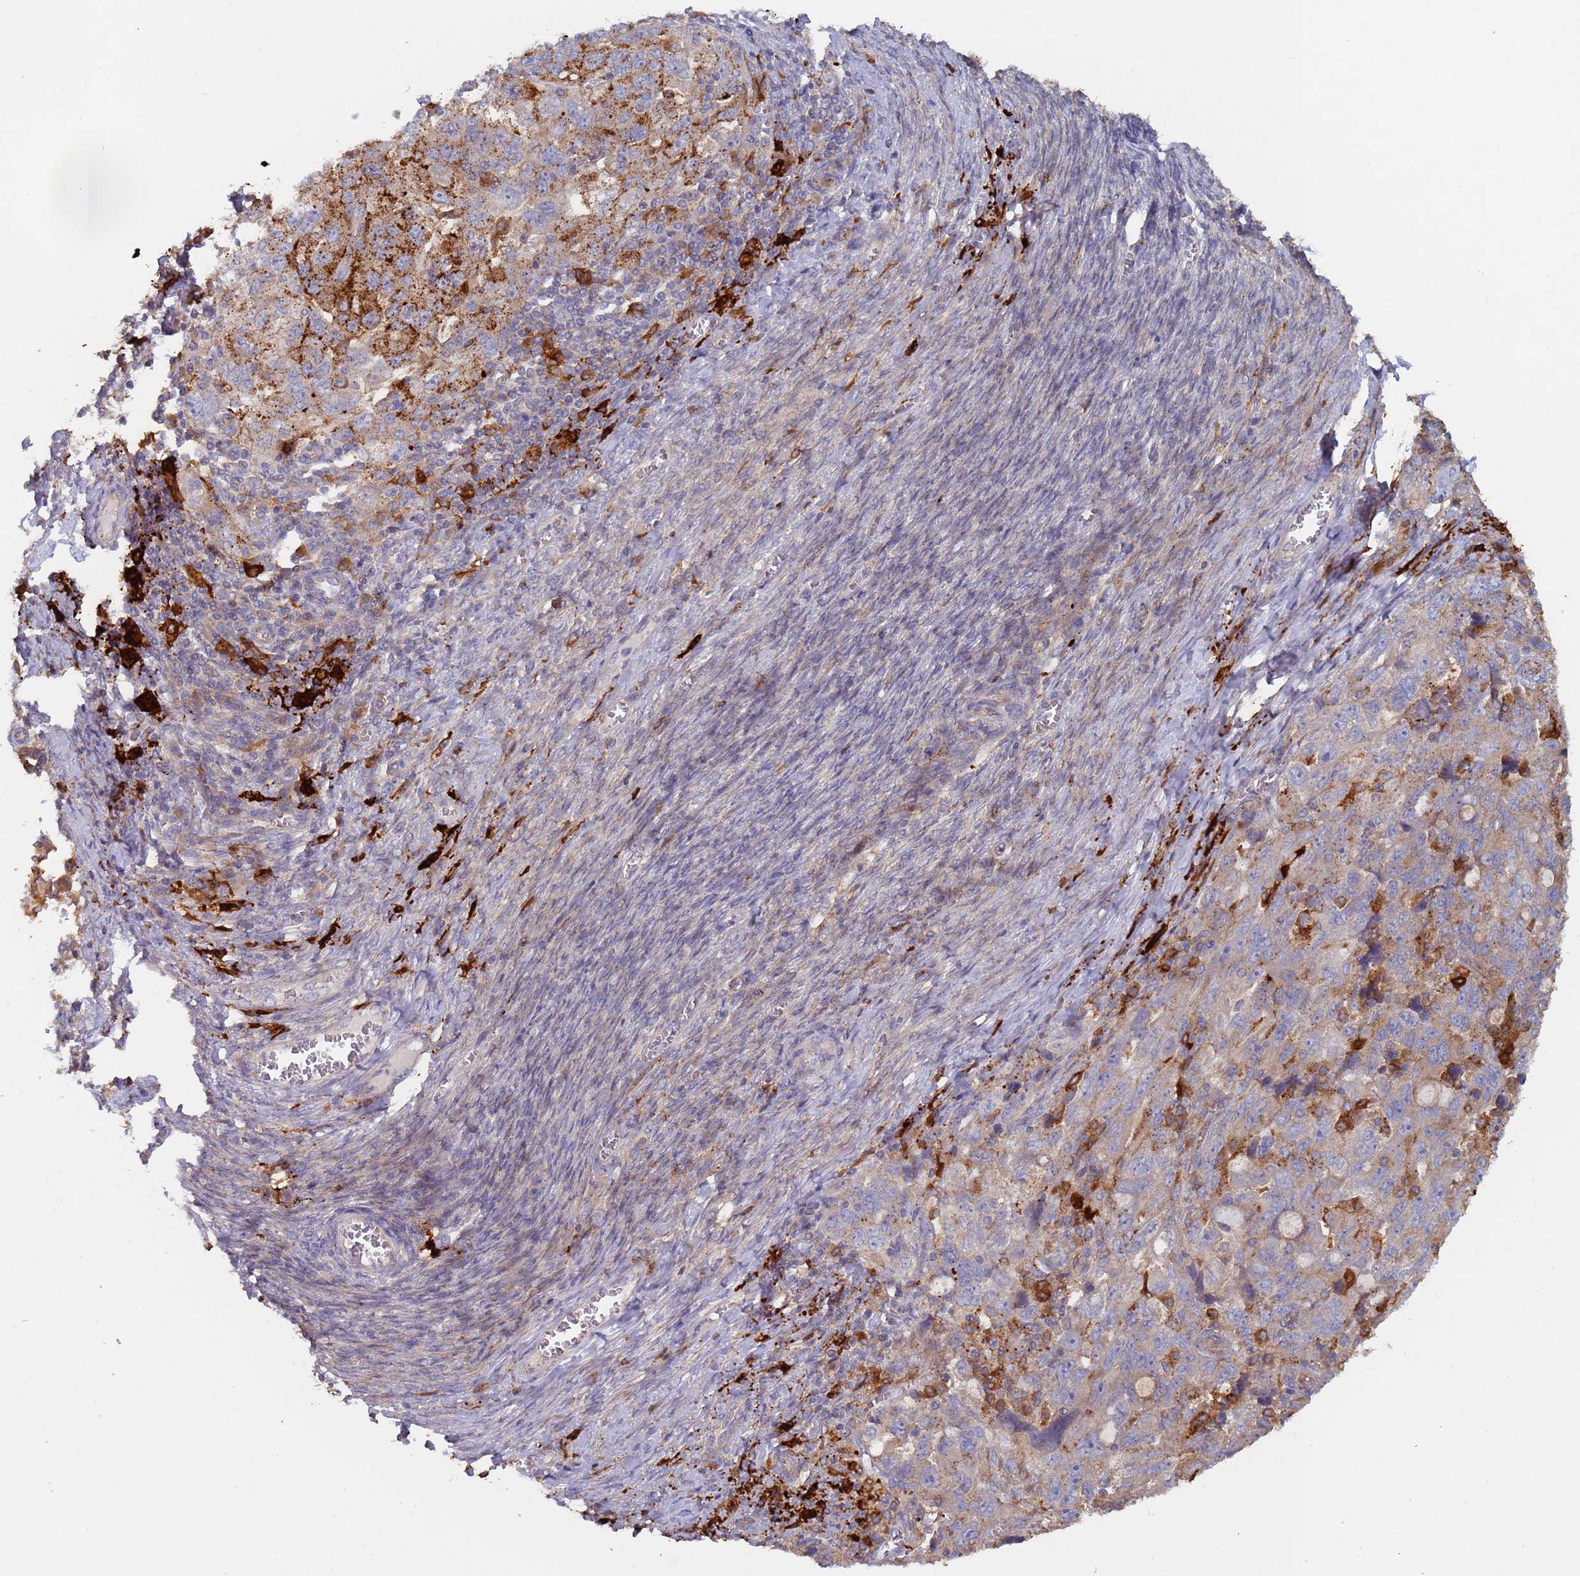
{"staining": {"intensity": "moderate", "quantity": "<25%", "location": "cytoplasmic/membranous"}, "tissue": "ovarian cancer", "cell_type": "Tumor cells", "image_type": "cancer", "snomed": [{"axis": "morphology", "description": "Carcinoma, NOS"}, {"axis": "morphology", "description": "Cystadenocarcinoma, serous, NOS"}, {"axis": "topography", "description": "Ovary"}], "caption": "This micrograph demonstrates immunohistochemistry (IHC) staining of ovarian cancer (serous cystadenocarcinoma), with low moderate cytoplasmic/membranous staining in approximately <25% of tumor cells.", "gene": "MALRD1", "patient": {"sex": "female", "age": 69}}